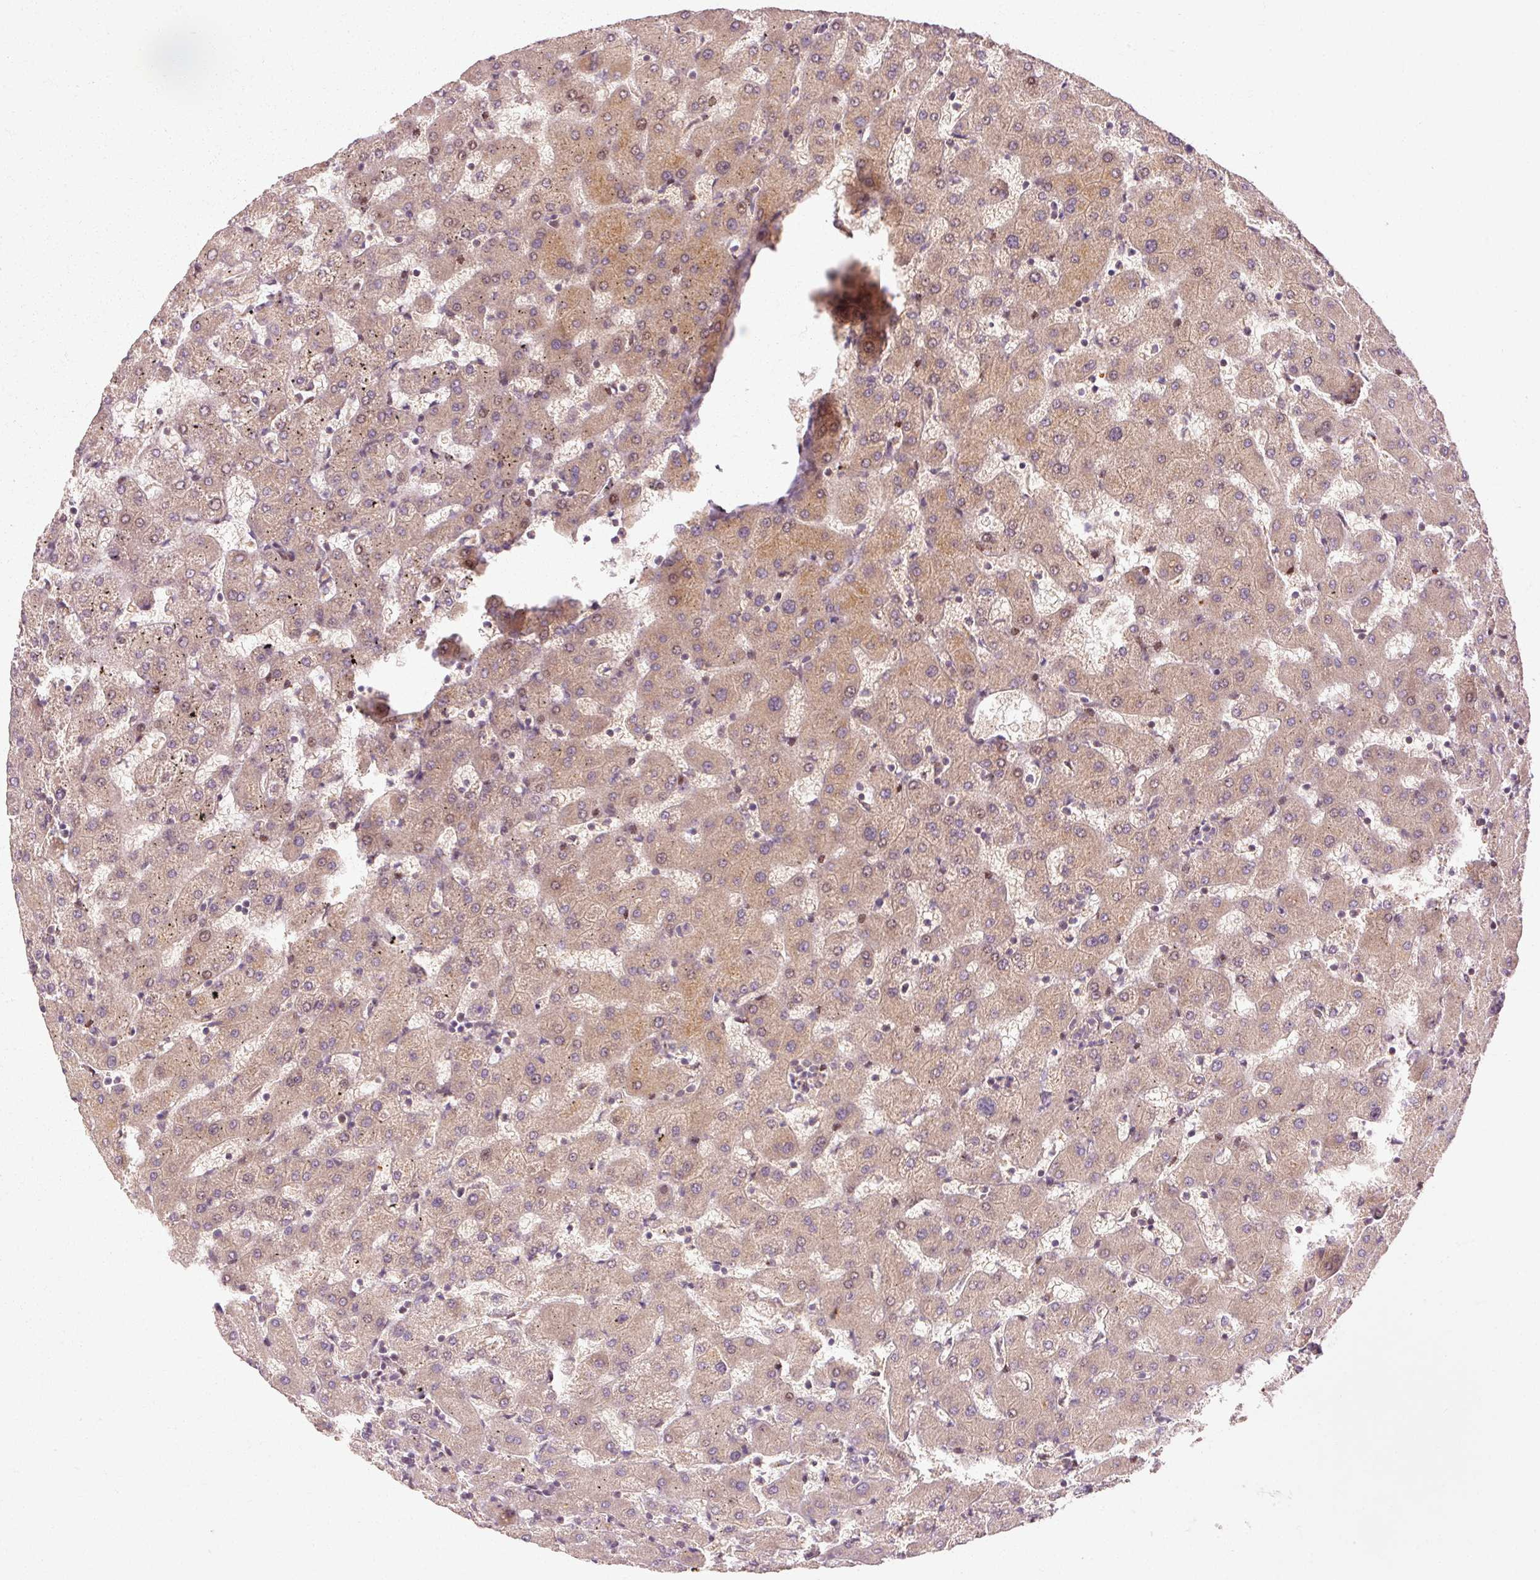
{"staining": {"intensity": "weak", "quantity": ">75%", "location": "cytoplasmic/membranous"}, "tissue": "liver", "cell_type": "Cholangiocytes", "image_type": "normal", "snomed": [{"axis": "morphology", "description": "Normal tissue, NOS"}, {"axis": "topography", "description": "Liver"}], "caption": "This photomicrograph exhibits IHC staining of normal human liver, with low weak cytoplasmic/membranous positivity in approximately >75% of cholangiocytes.", "gene": "CTNNA1", "patient": {"sex": "female", "age": 63}}